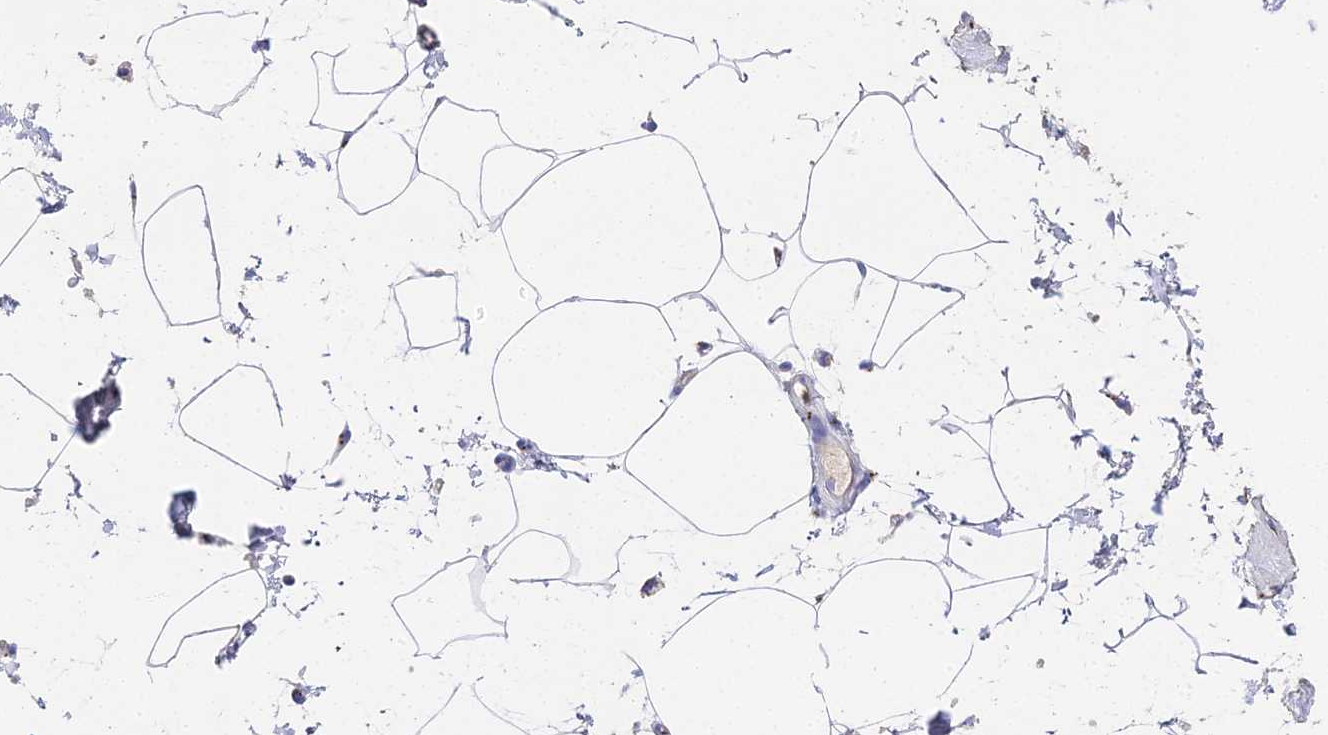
{"staining": {"intensity": "negative", "quantity": "none", "location": "none"}, "tissue": "adipose tissue", "cell_type": "Adipocytes", "image_type": "normal", "snomed": [{"axis": "morphology", "description": "Normal tissue, NOS"}, {"axis": "topography", "description": "Soft tissue"}, {"axis": "topography", "description": "Adipose tissue"}, {"axis": "topography", "description": "Vascular tissue"}, {"axis": "topography", "description": "Peripheral nerve tissue"}], "caption": "Adipose tissue stained for a protein using immunohistochemistry shows no expression adipocytes.", "gene": "ENSG00000268674", "patient": {"sex": "male", "age": 74}}